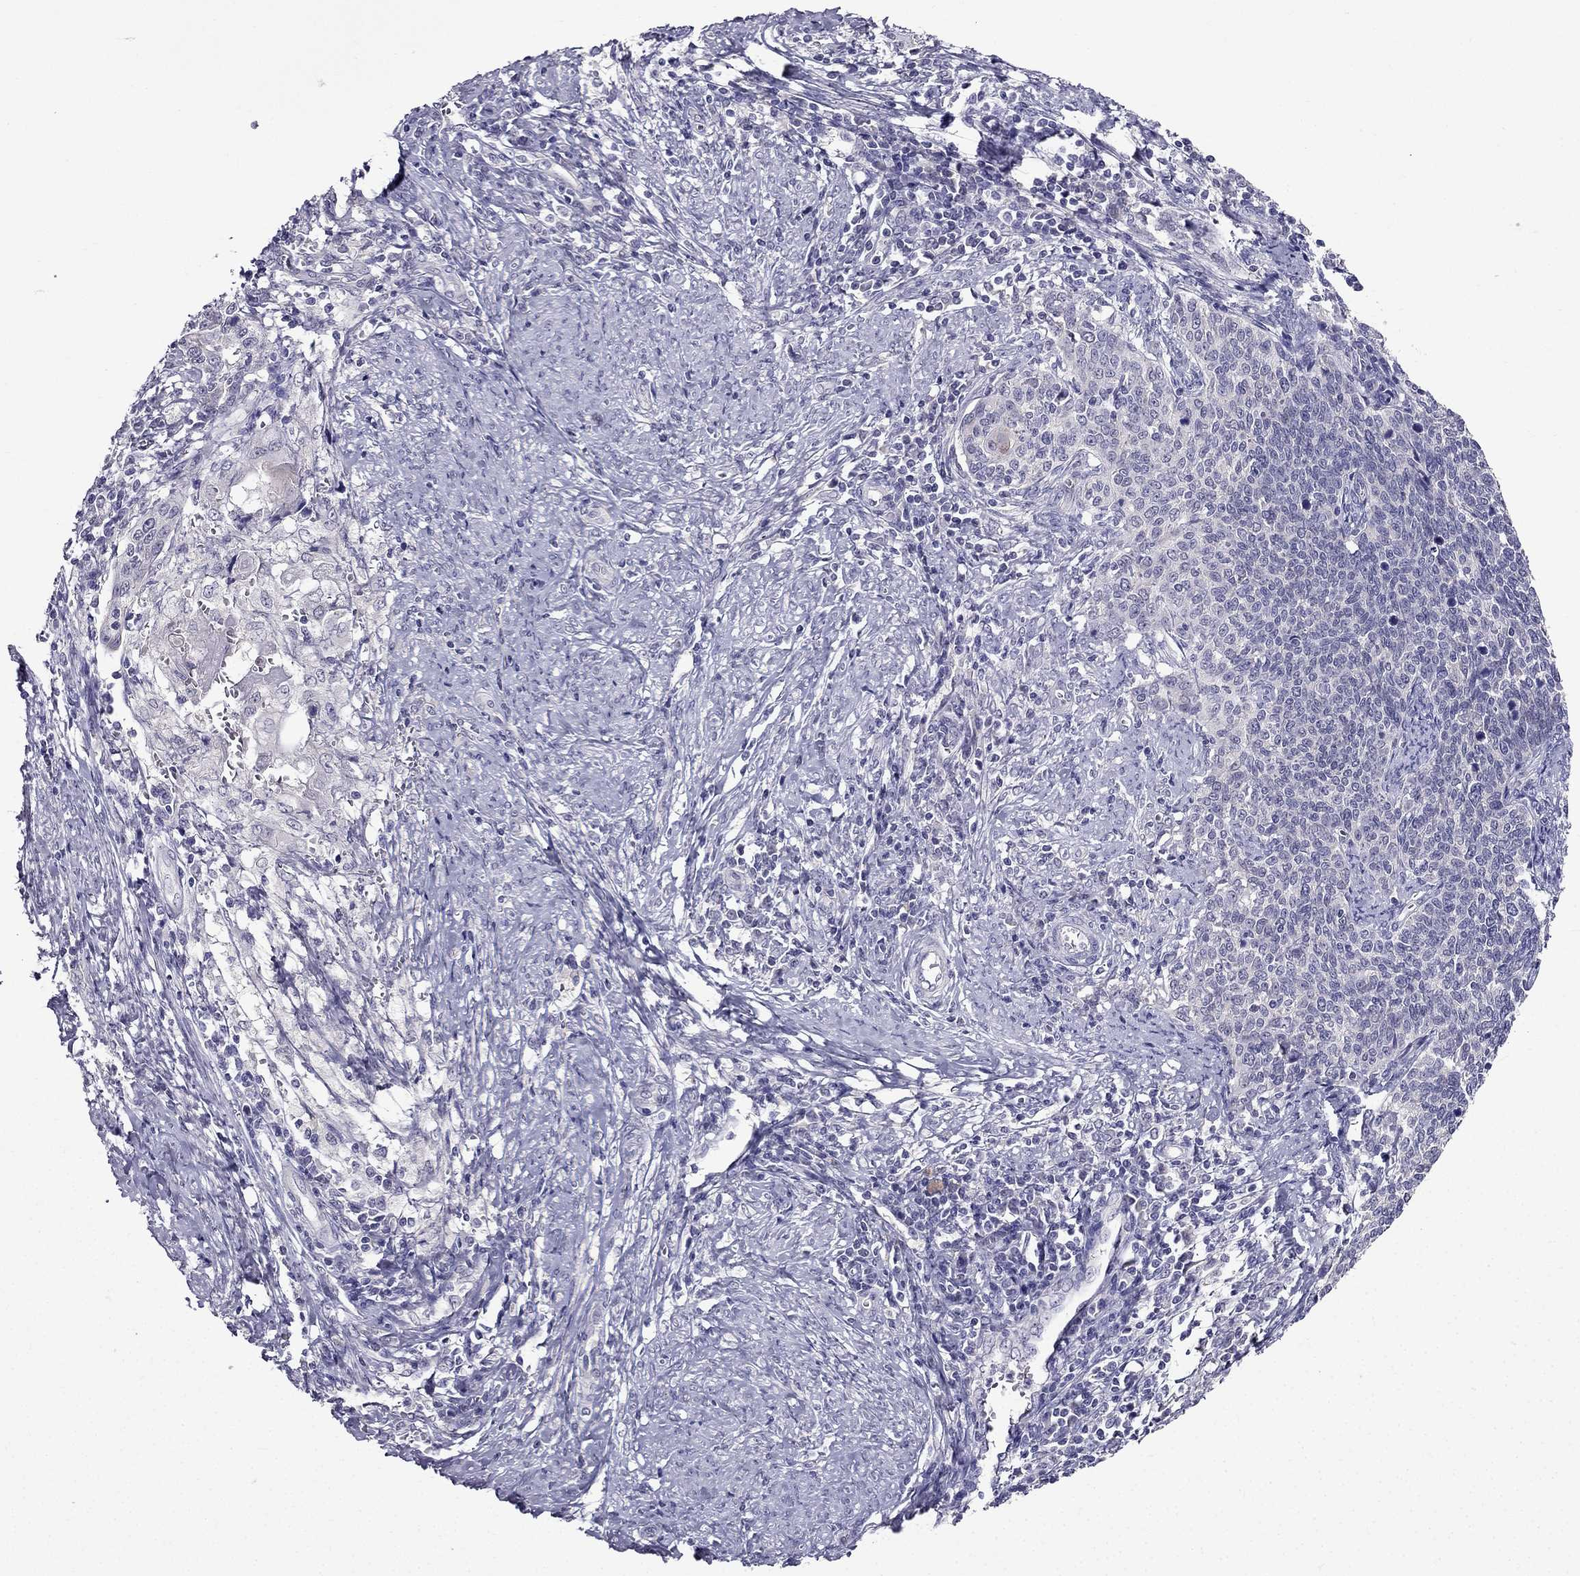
{"staining": {"intensity": "negative", "quantity": "none", "location": "none"}, "tissue": "cervical cancer", "cell_type": "Tumor cells", "image_type": "cancer", "snomed": [{"axis": "morphology", "description": "Squamous cell carcinoma, NOS"}, {"axis": "topography", "description": "Cervix"}], "caption": "Tumor cells are negative for brown protein staining in cervical cancer (squamous cell carcinoma).", "gene": "DUSP15", "patient": {"sex": "female", "age": 39}}